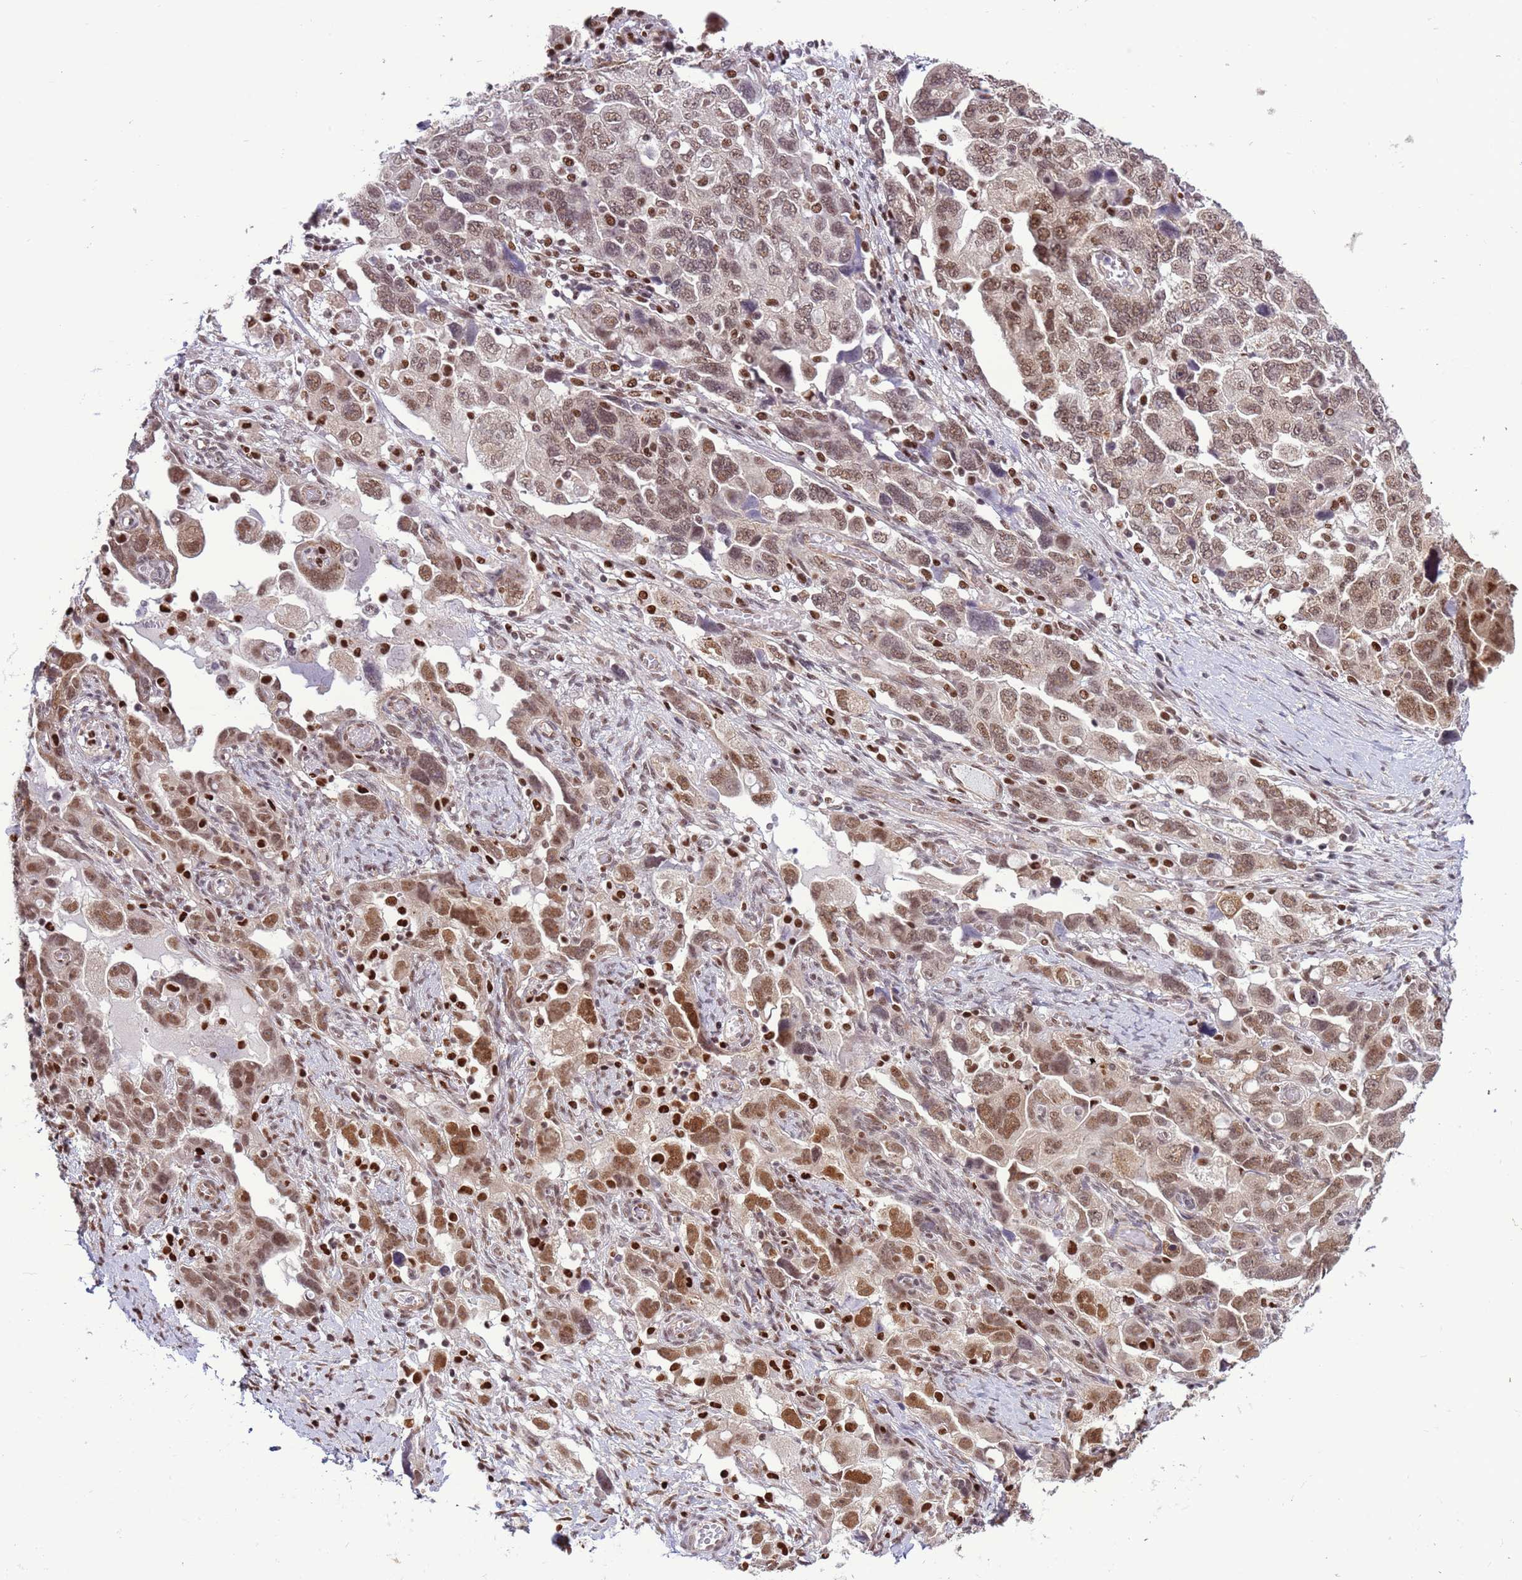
{"staining": {"intensity": "moderate", "quantity": ">75%", "location": "nuclear"}, "tissue": "ovarian cancer", "cell_type": "Tumor cells", "image_type": "cancer", "snomed": [{"axis": "morphology", "description": "Carcinoma, NOS"}, {"axis": "morphology", "description": "Cystadenocarcinoma, serous, NOS"}, {"axis": "topography", "description": "Ovary"}], "caption": "A brown stain highlights moderate nuclear expression of a protein in ovarian cancer tumor cells.", "gene": "PRPF6", "patient": {"sex": "female", "age": 69}}